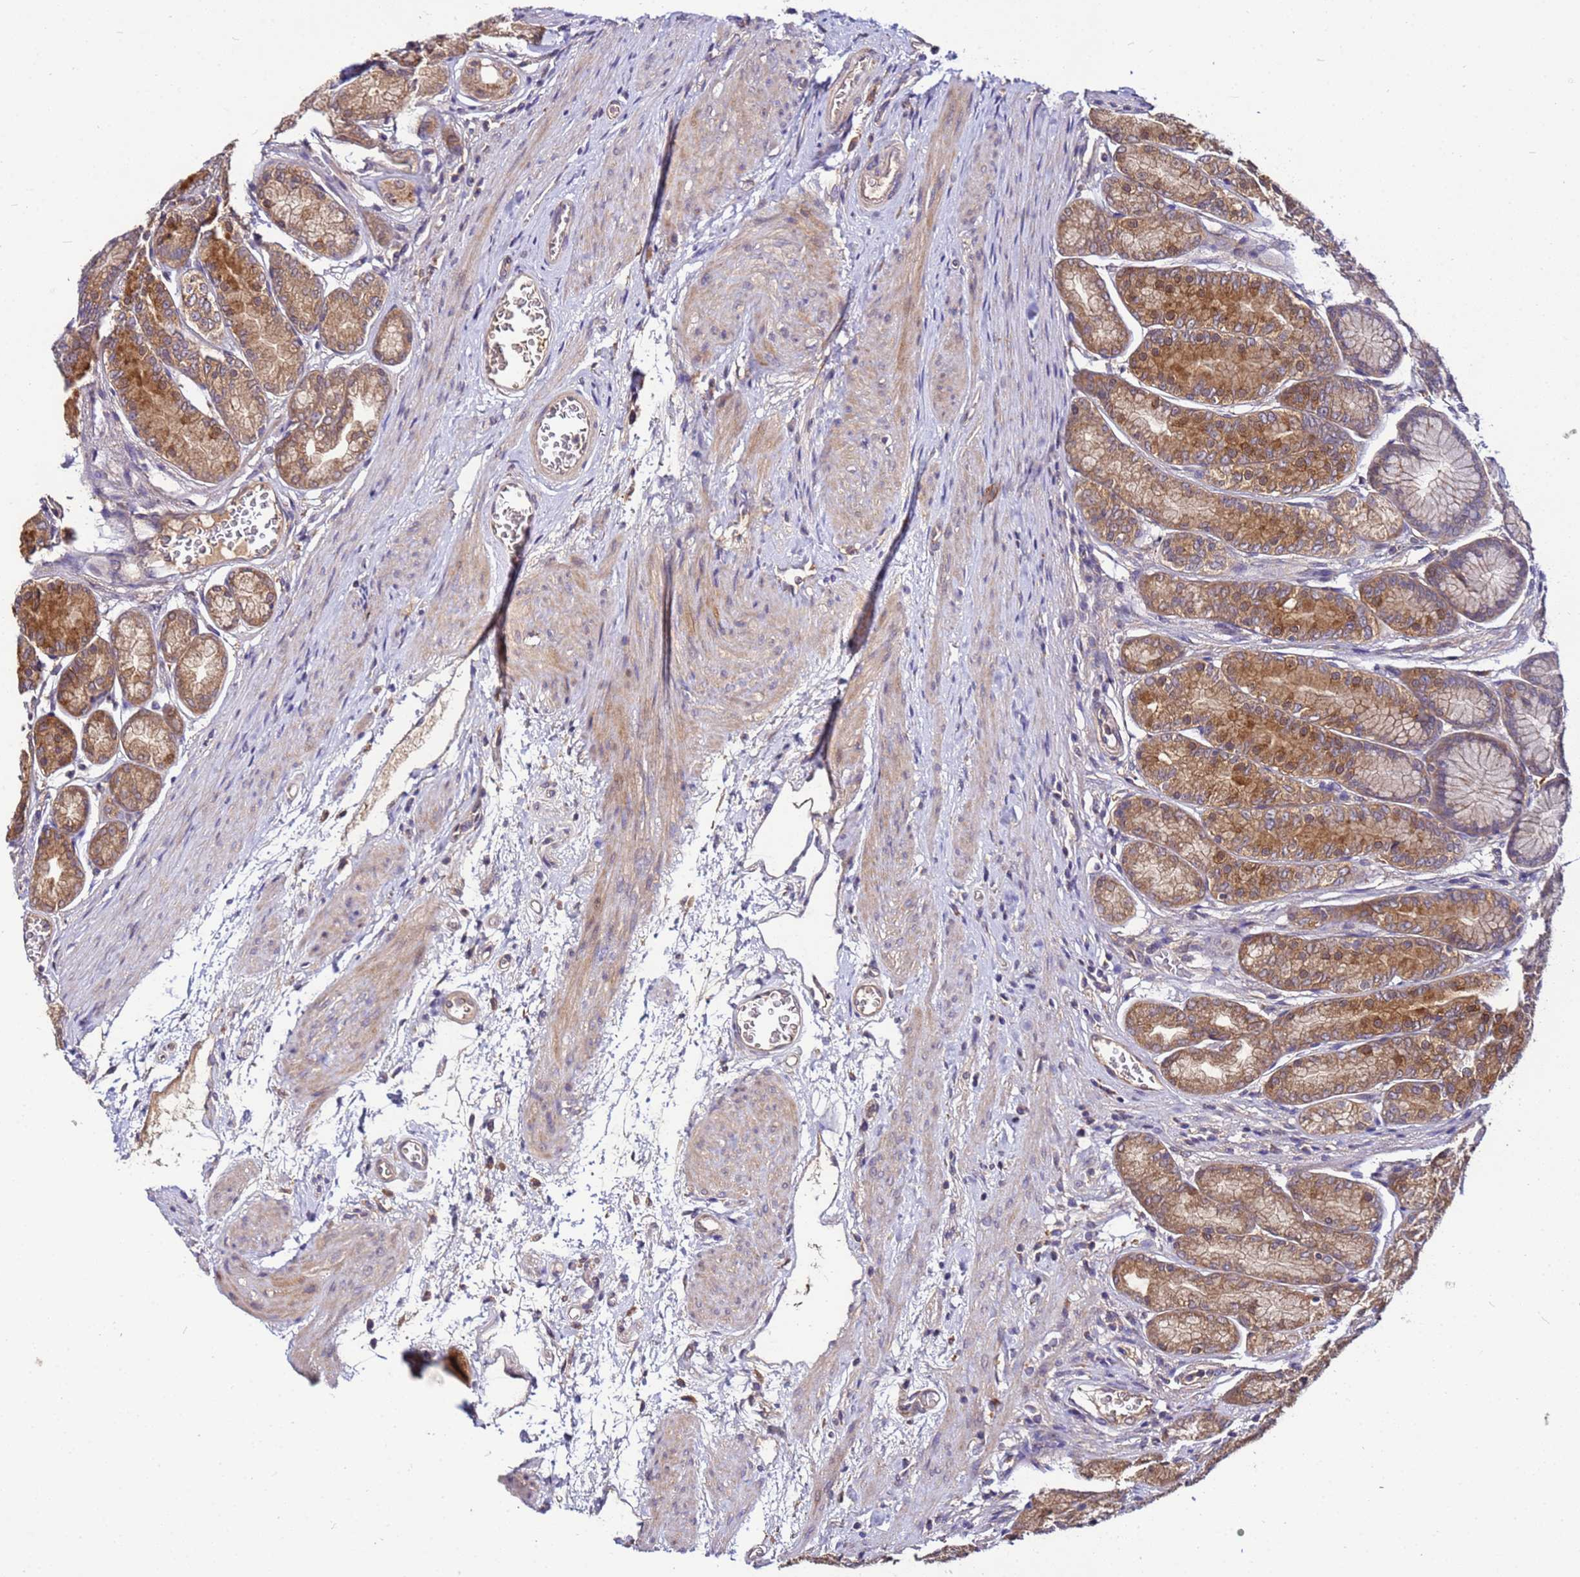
{"staining": {"intensity": "moderate", "quantity": ">75%", "location": "cytoplasmic/membranous"}, "tissue": "stomach", "cell_type": "Glandular cells", "image_type": "normal", "snomed": [{"axis": "morphology", "description": "Normal tissue, NOS"}, {"axis": "morphology", "description": "Adenocarcinoma, NOS"}, {"axis": "morphology", "description": "Adenocarcinoma, High grade"}, {"axis": "topography", "description": "Stomach, upper"}, {"axis": "topography", "description": "Stomach"}], "caption": "Immunohistochemistry (IHC) (DAB) staining of unremarkable human stomach shows moderate cytoplasmic/membranous protein expression in approximately >75% of glandular cells.", "gene": "GSPT2", "patient": {"sex": "female", "age": 65}}